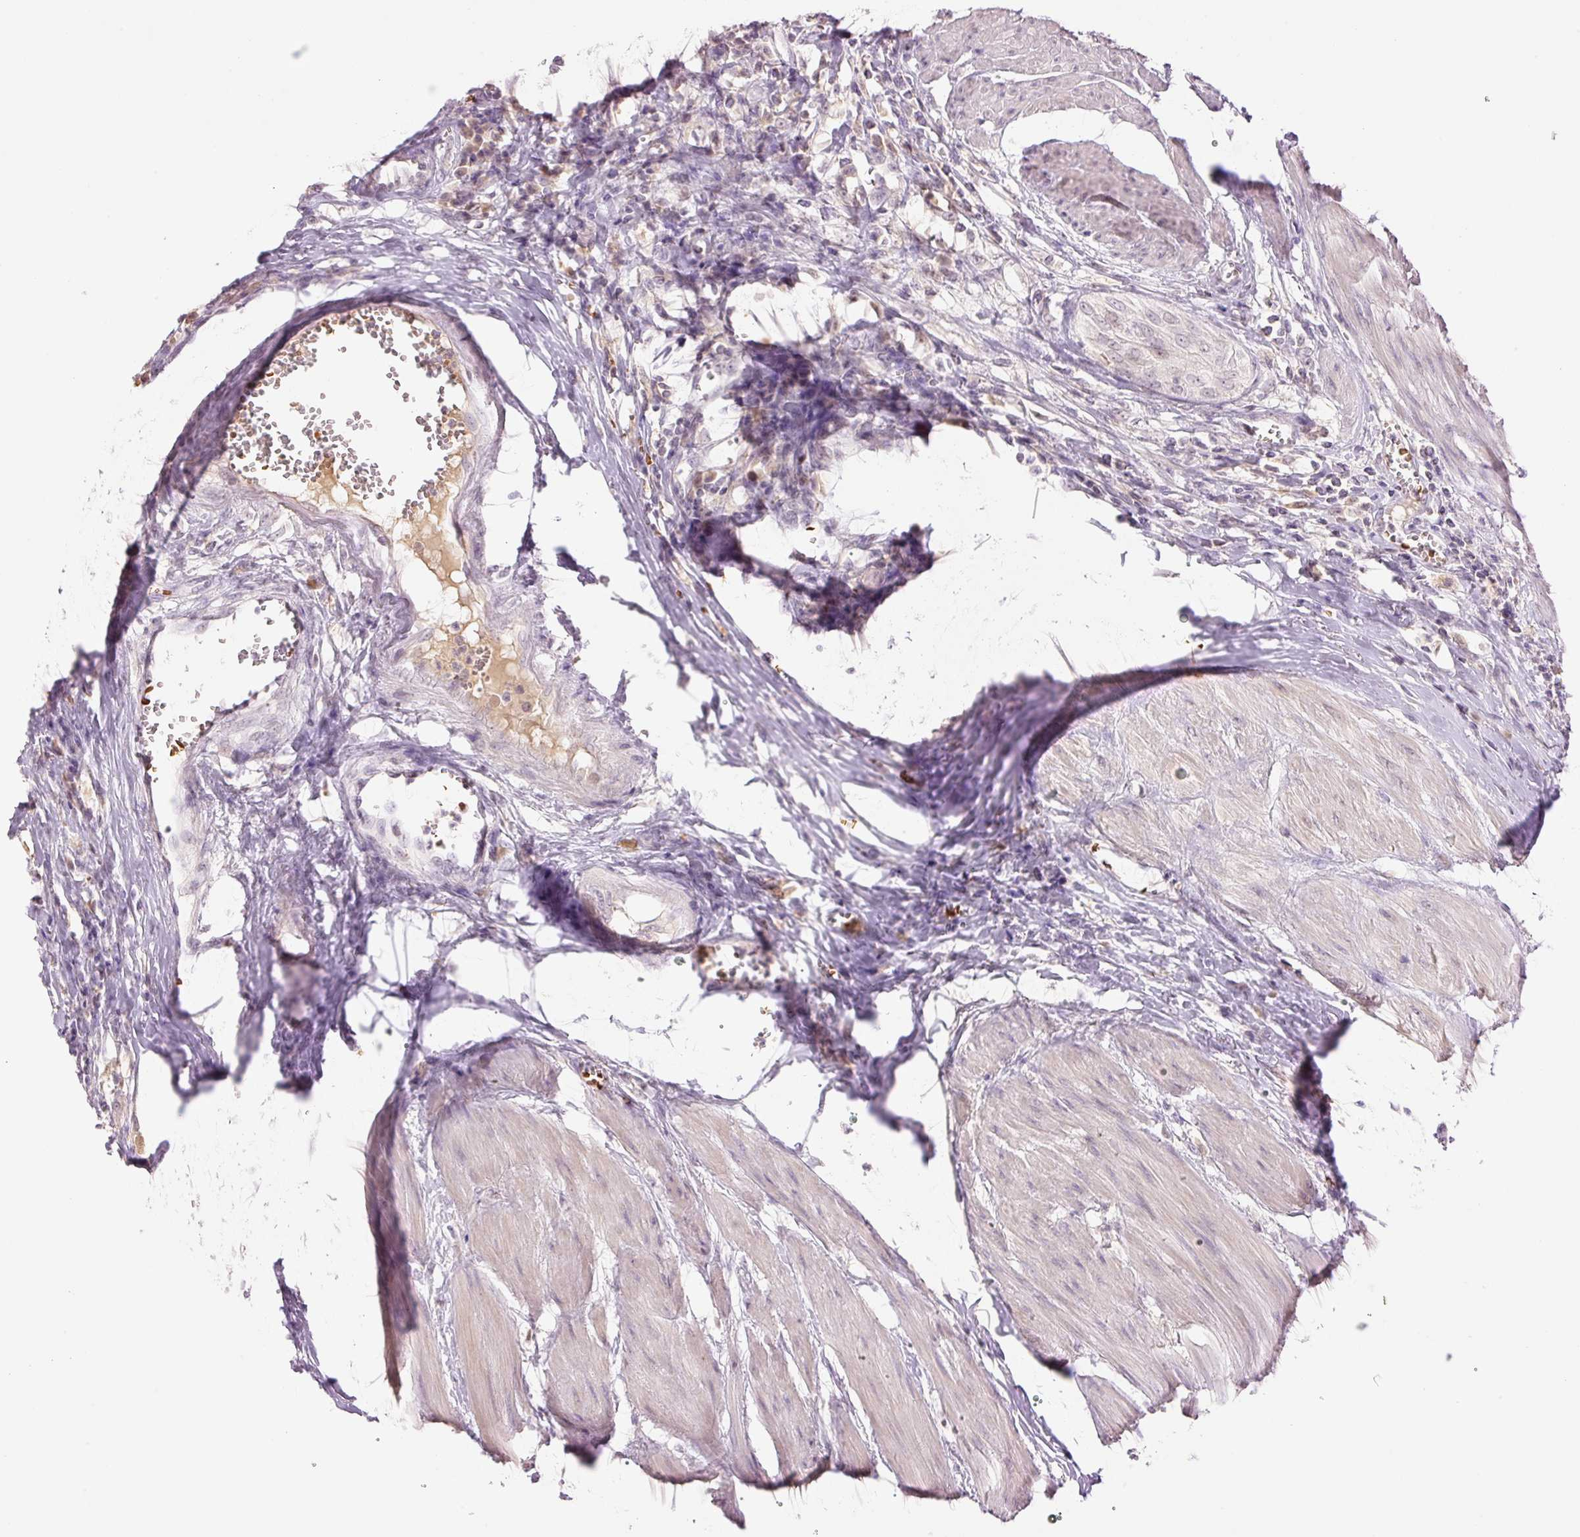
{"staining": {"intensity": "negative", "quantity": "none", "location": "none"}, "tissue": "urothelial cancer", "cell_type": "Tumor cells", "image_type": "cancer", "snomed": [{"axis": "morphology", "description": "Urothelial carcinoma, High grade"}, {"axis": "topography", "description": "Urinary bladder"}], "caption": "Immunohistochemistry of human high-grade urothelial carcinoma reveals no staining in tumor cells.", "gene": "LY6G6D", "patient": {"sex": "male", "age": 57}}